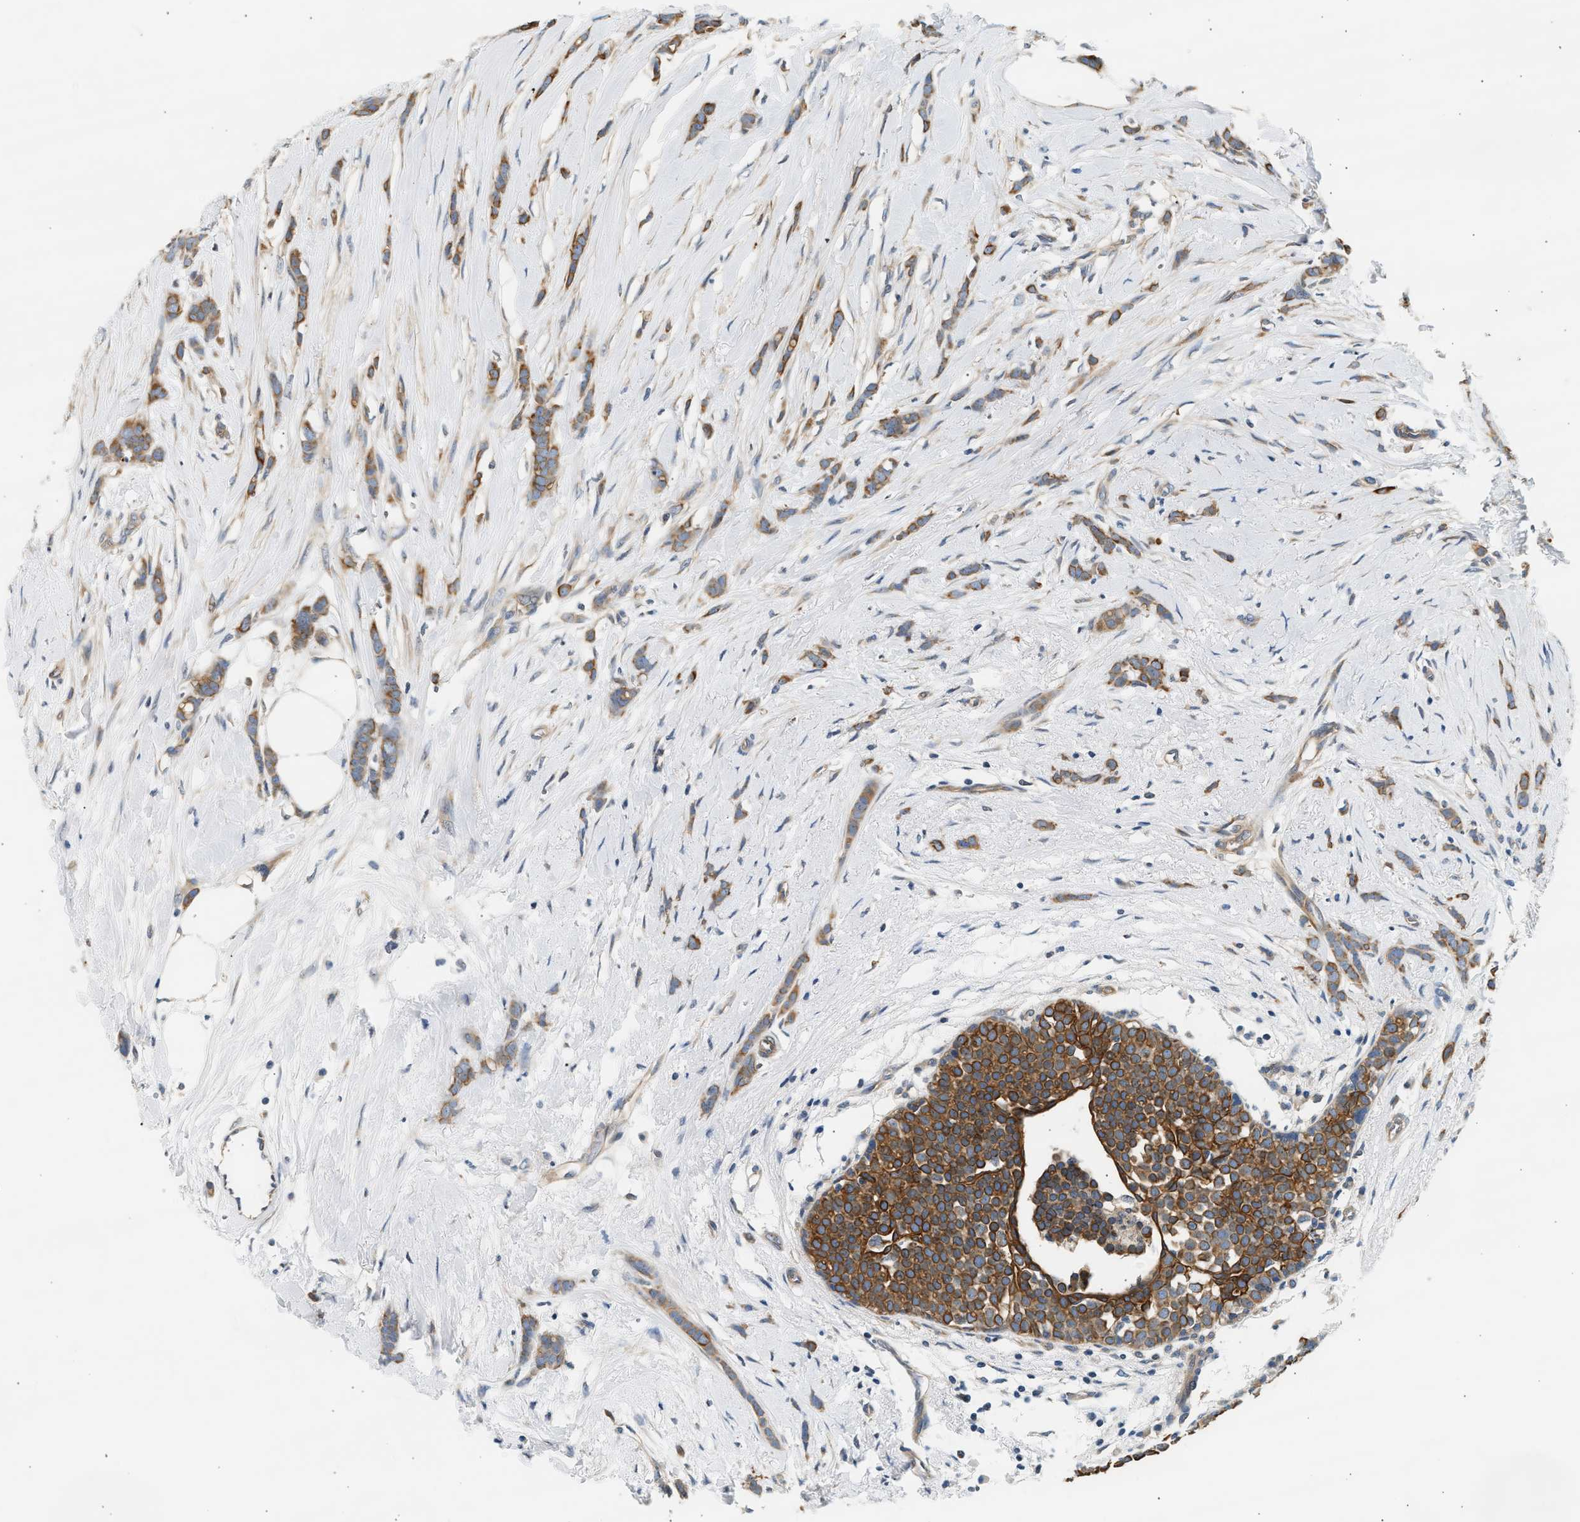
{"staining": {"intensity": "moderate", "quantity": ">75%", "location": "cytoplasmic/membranous"}, "tissue": "breast cancer", "cell_type": "Tumor cells", "image_type": "cancer", "snomed": [{"axis": "morphology", "description": "Lobular carcinoma, in situ"}, {"axis": "morphology", "description": "Lobular carcinoma"}, {"axis": "topography", "description": "Breast"}], "caption": "A histopathology image of human breast cancer (lobular carcinoma) stained for a protein exhibits moderate cytoplasmic/membranous brown staining in tumor cells.", "gene": "WDR31", "patient": {"sex": "female", "age": 41}}